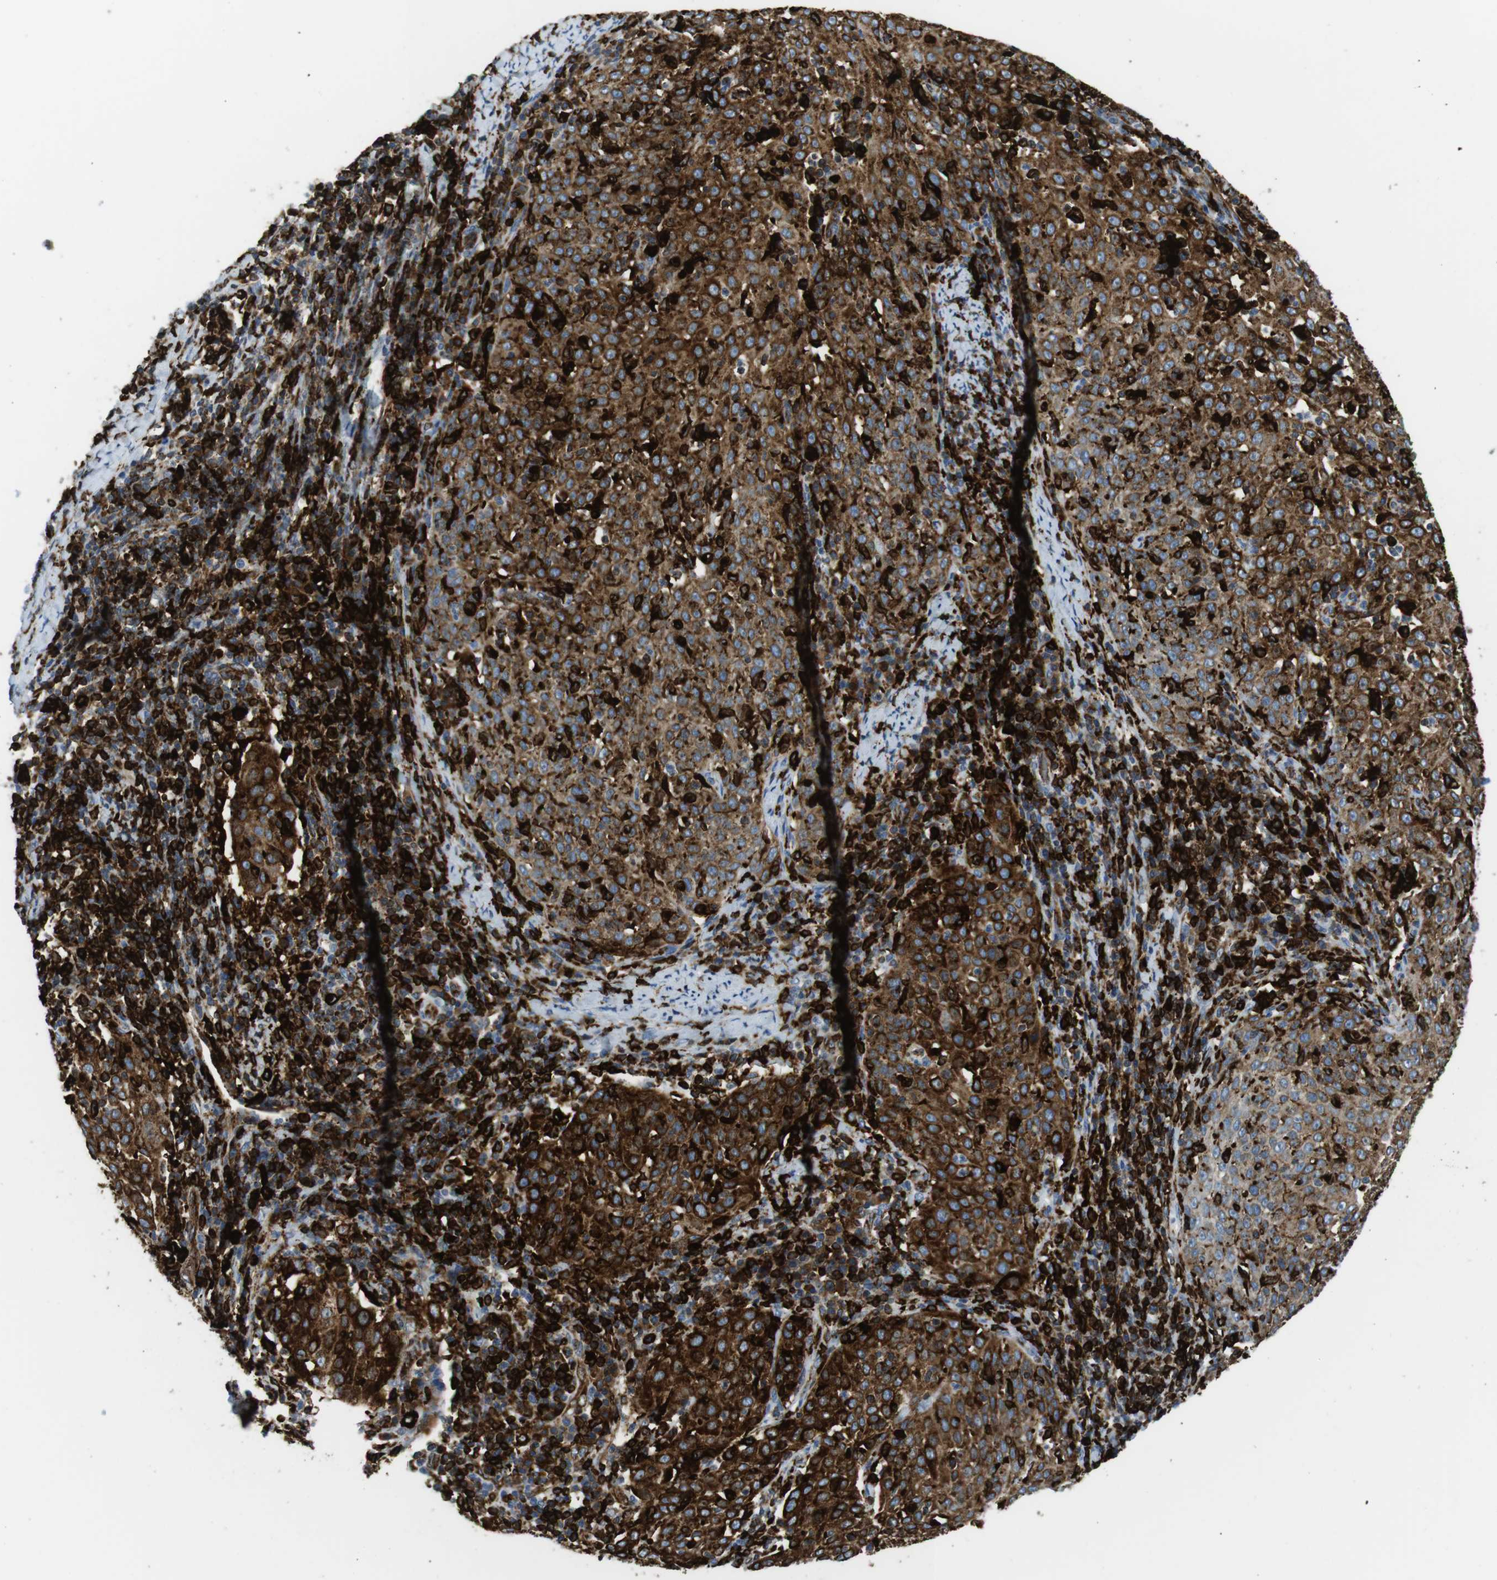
{"staining": {"intensity": "strong", "quantity": ">75%", "location": "cytoplasmic/membranous"}, "tissue": "cervical cancer", "cell_type": "Tumor cells", "image_type": "cancer", "snomed": [{"axis": "morphology", "description": "Squamous cell carcinoma, NOS"}, {"axis": "topography", "description": "Cervix"}], "caption": "Protein positivity by immunohistochemistry (IHC) shows strong cytoplasmic/membranous positivity in approximately >75% of tumor cells in cervical cancer.", "gene": "CIITA", "patient": {"sex": "female", "age": 51}}